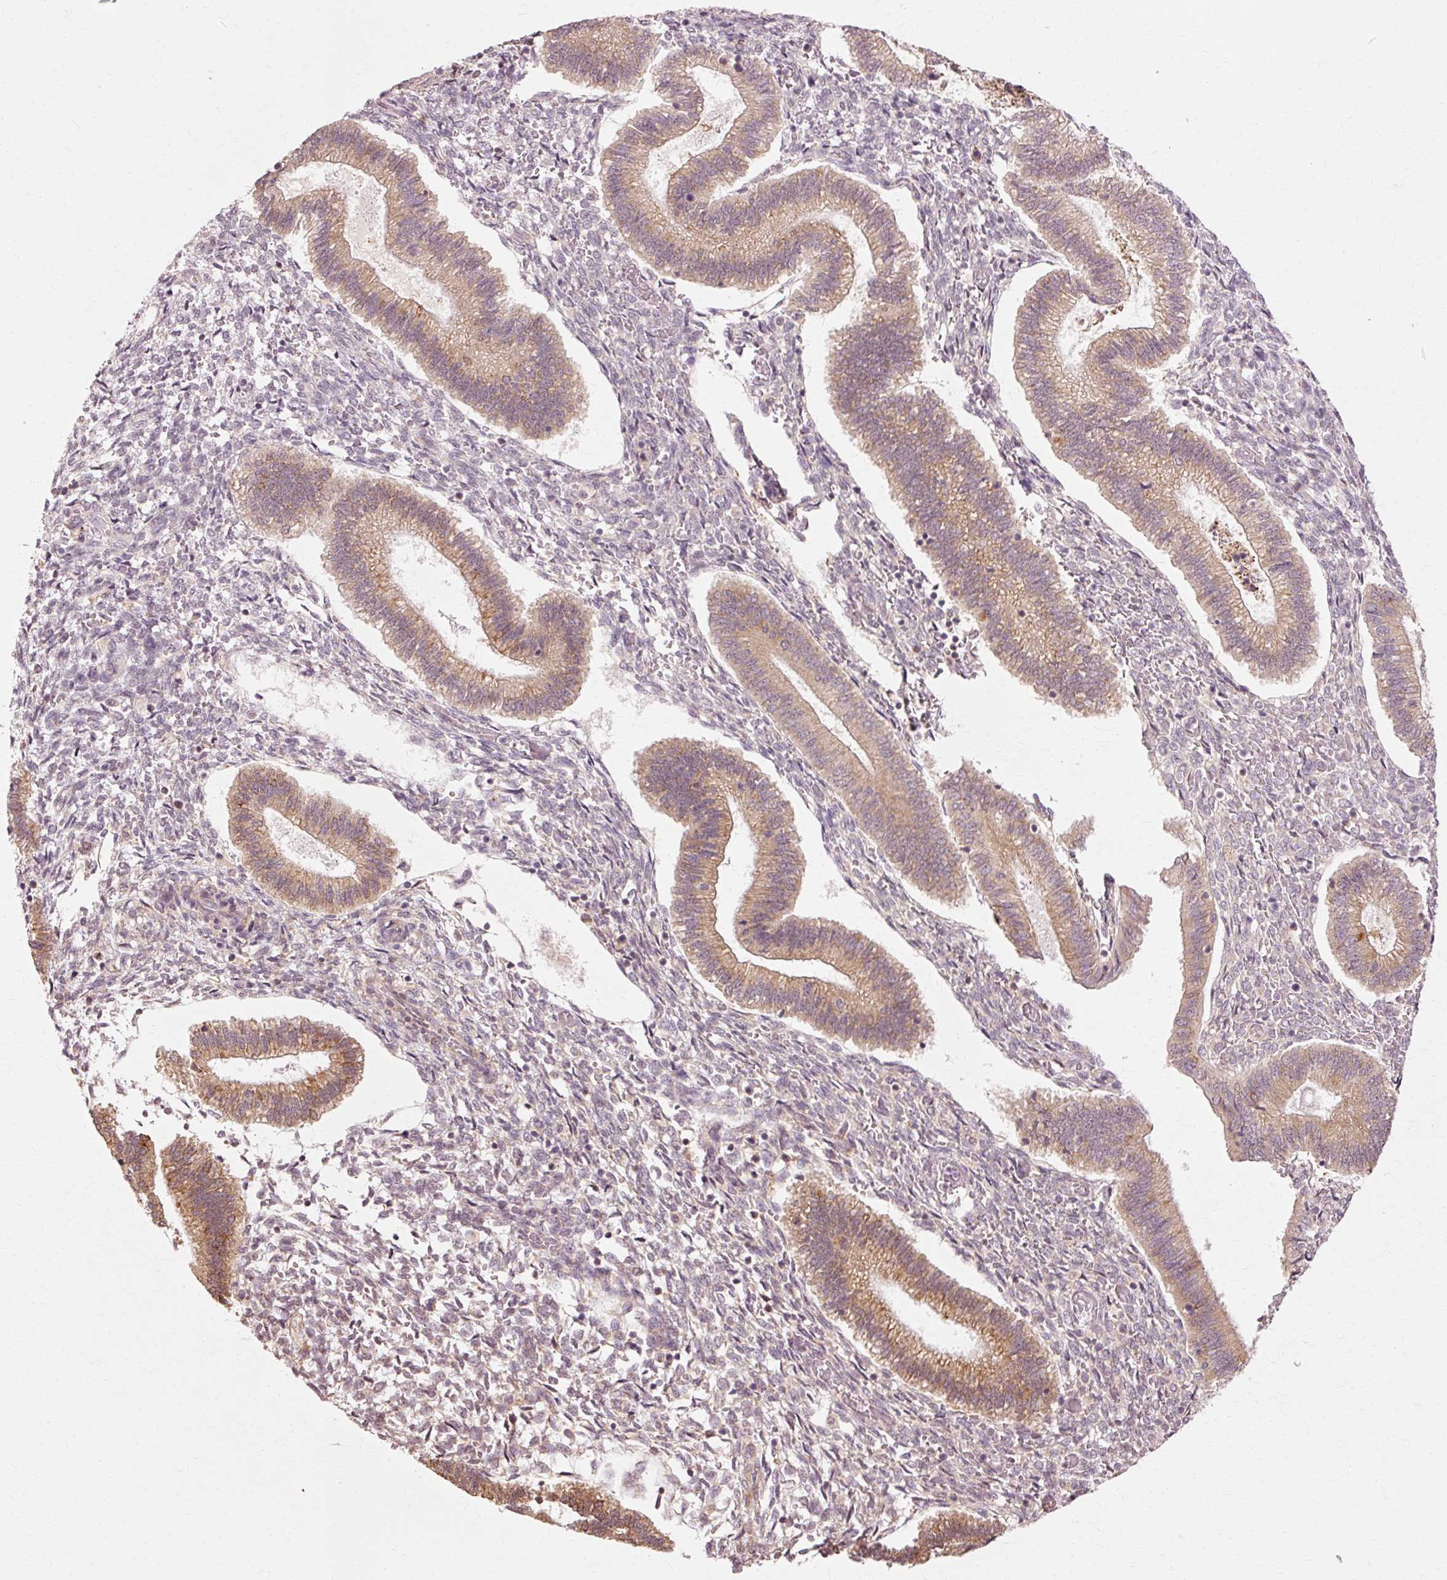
{"staining": {"intensity": "negative", "quantity": "none", "location": "none"}, "tissue": "endometrium", "cell_type": "Cells in endometrial stroma", "image_type": "normal", "snomed": [{"axis": "morphology", "description": "Normal tissue, NOS"}, {"axis": "topography", "description": "Endometrium"}], "caption": "High magnification brightfield microscopy of unremarkable endometrium stained with DAB (brown) and counterstained with hematoxylin (blue): cells in endometrial stroma show no significant positivity.", "gene": "RGPD5", "patient": {"sex": "female", "age": 25}}